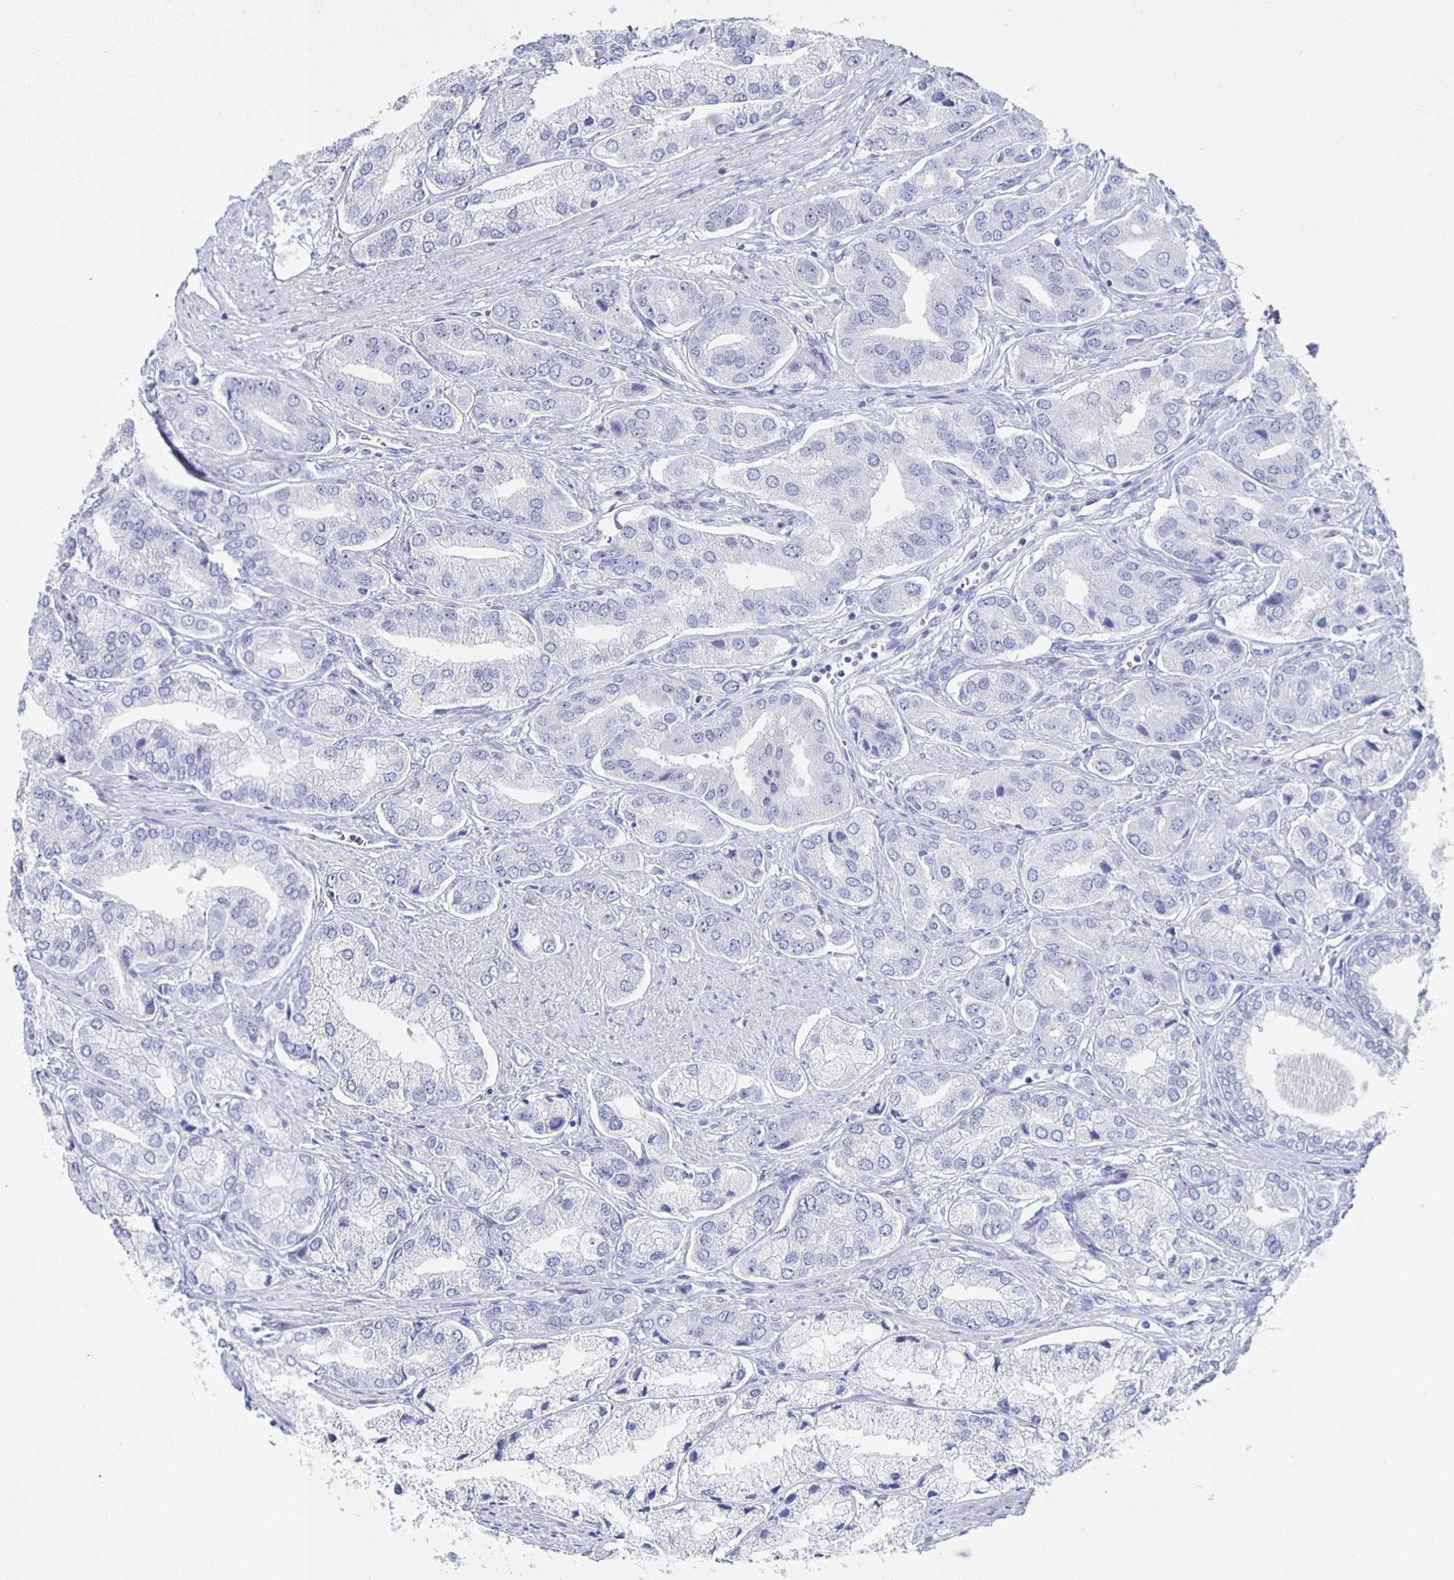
{"staining": {"intensity": "negative", "quantity": "none", "location": "none"}, "tissue": "prostate cancer", "cell_type": "Tumor cells", "image_type": "cancer", "snomed": [{"axis": "morphology", "description": "Adenocarcinoma, Low grade"}, {"axis": "topography", "description": "Prostate"}], "caption": "Tumor cells are negative for protein expression in human prostate cancer.", "gene": "SLC34A2", "patient": {"sex": "male", "age": 69}}